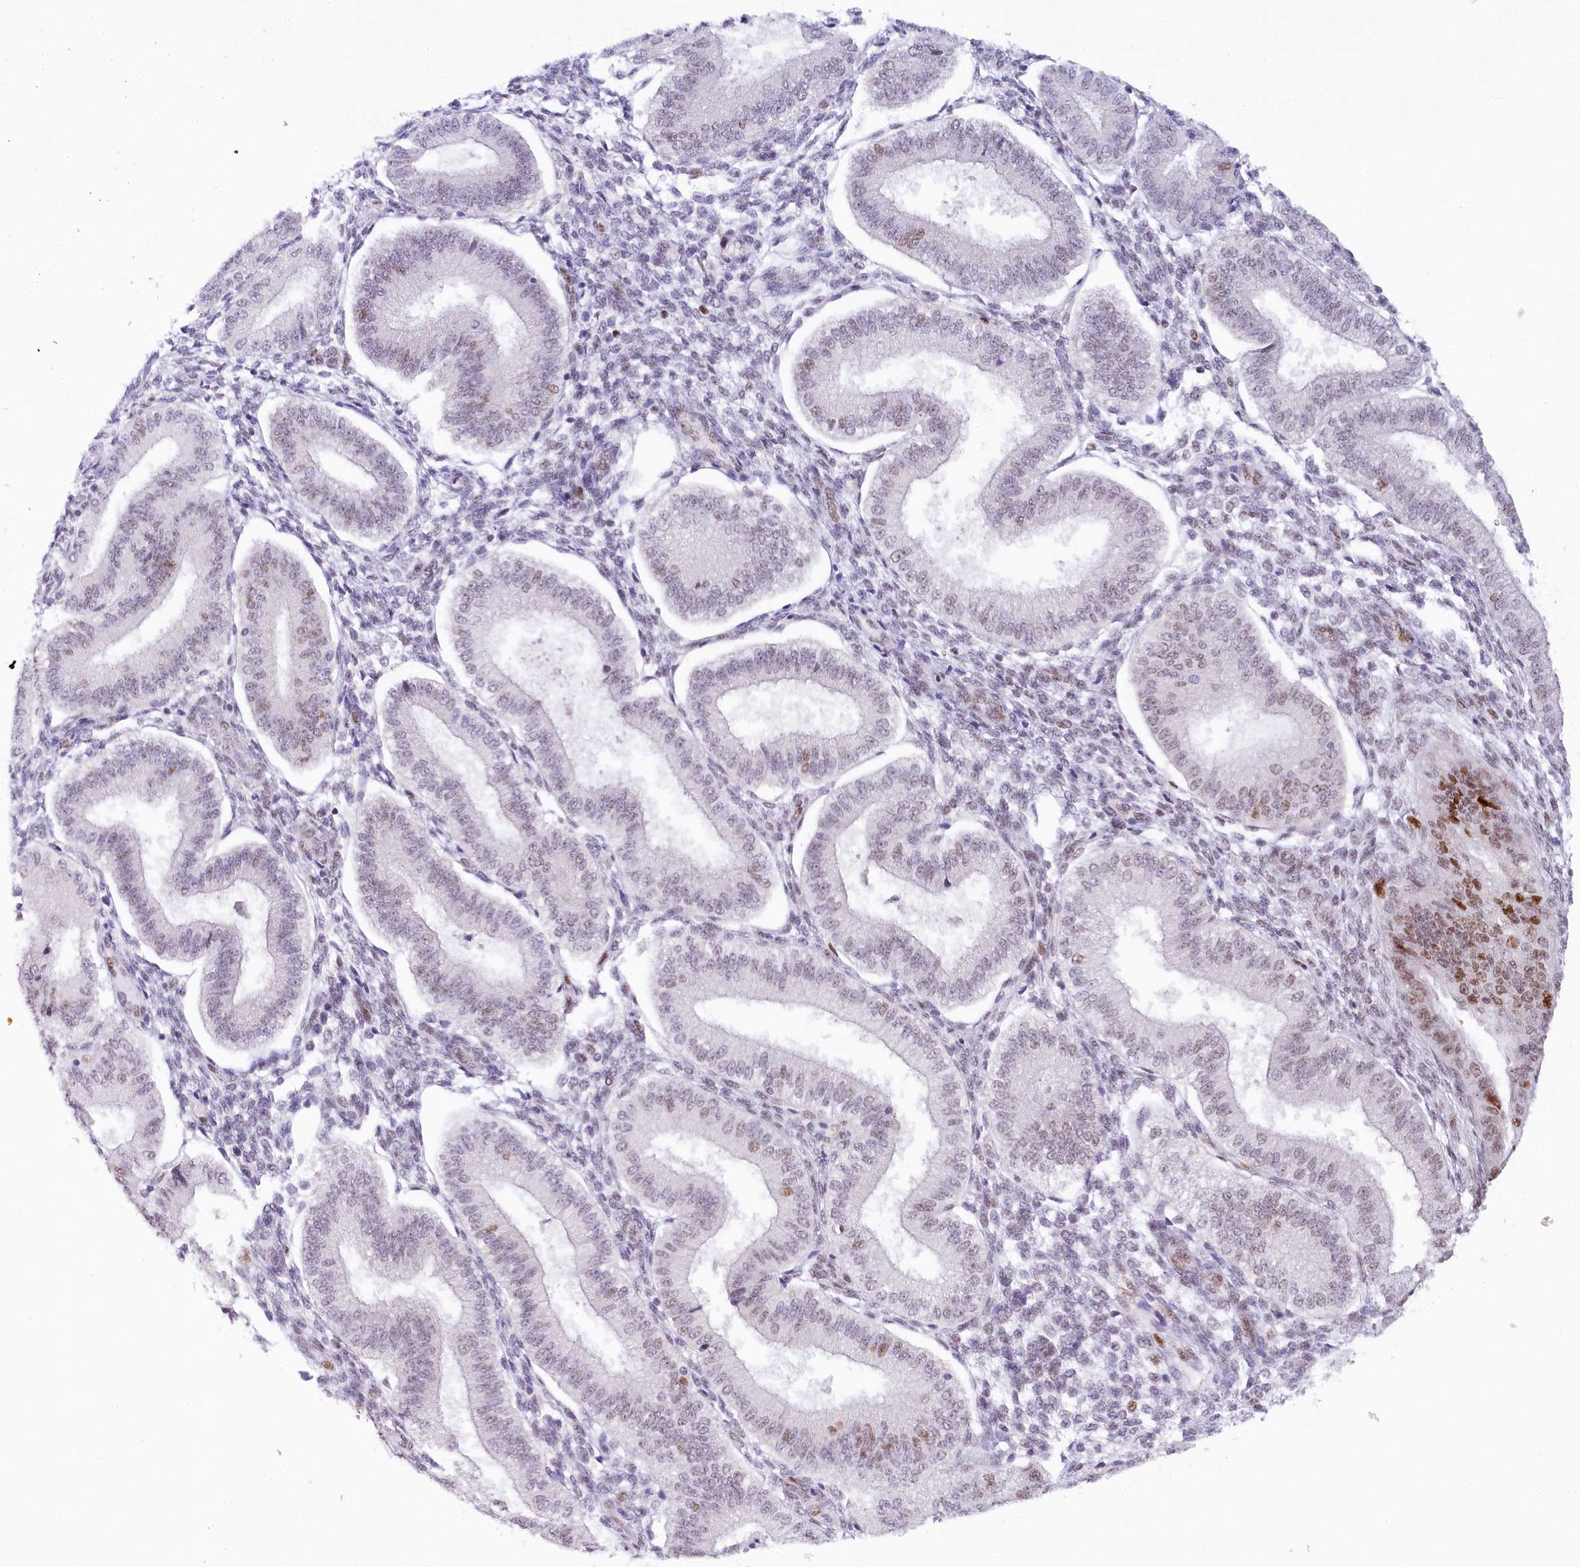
{"staining": {"intensity": "weak", "quantity": "<25%", "location": "nuclear"}, "tissue": "endometrium", "cell_type": "Cells in endometrial stroma", "image_type": "normal", "snomed": [{"axis": "morphology", "description": "Normal tissue, NOS"}, {"axis": "topography", "description": "Endometrium"}], "caption": "IHC image of unremarkable endometrium: endometrium stained with DAB (3,3'-diaminobenzidine) demonstrates no significant protein staining in cells in endometrial stroma.", "gene": "TP53", "patient": {"sex": "female", "age": 39}}